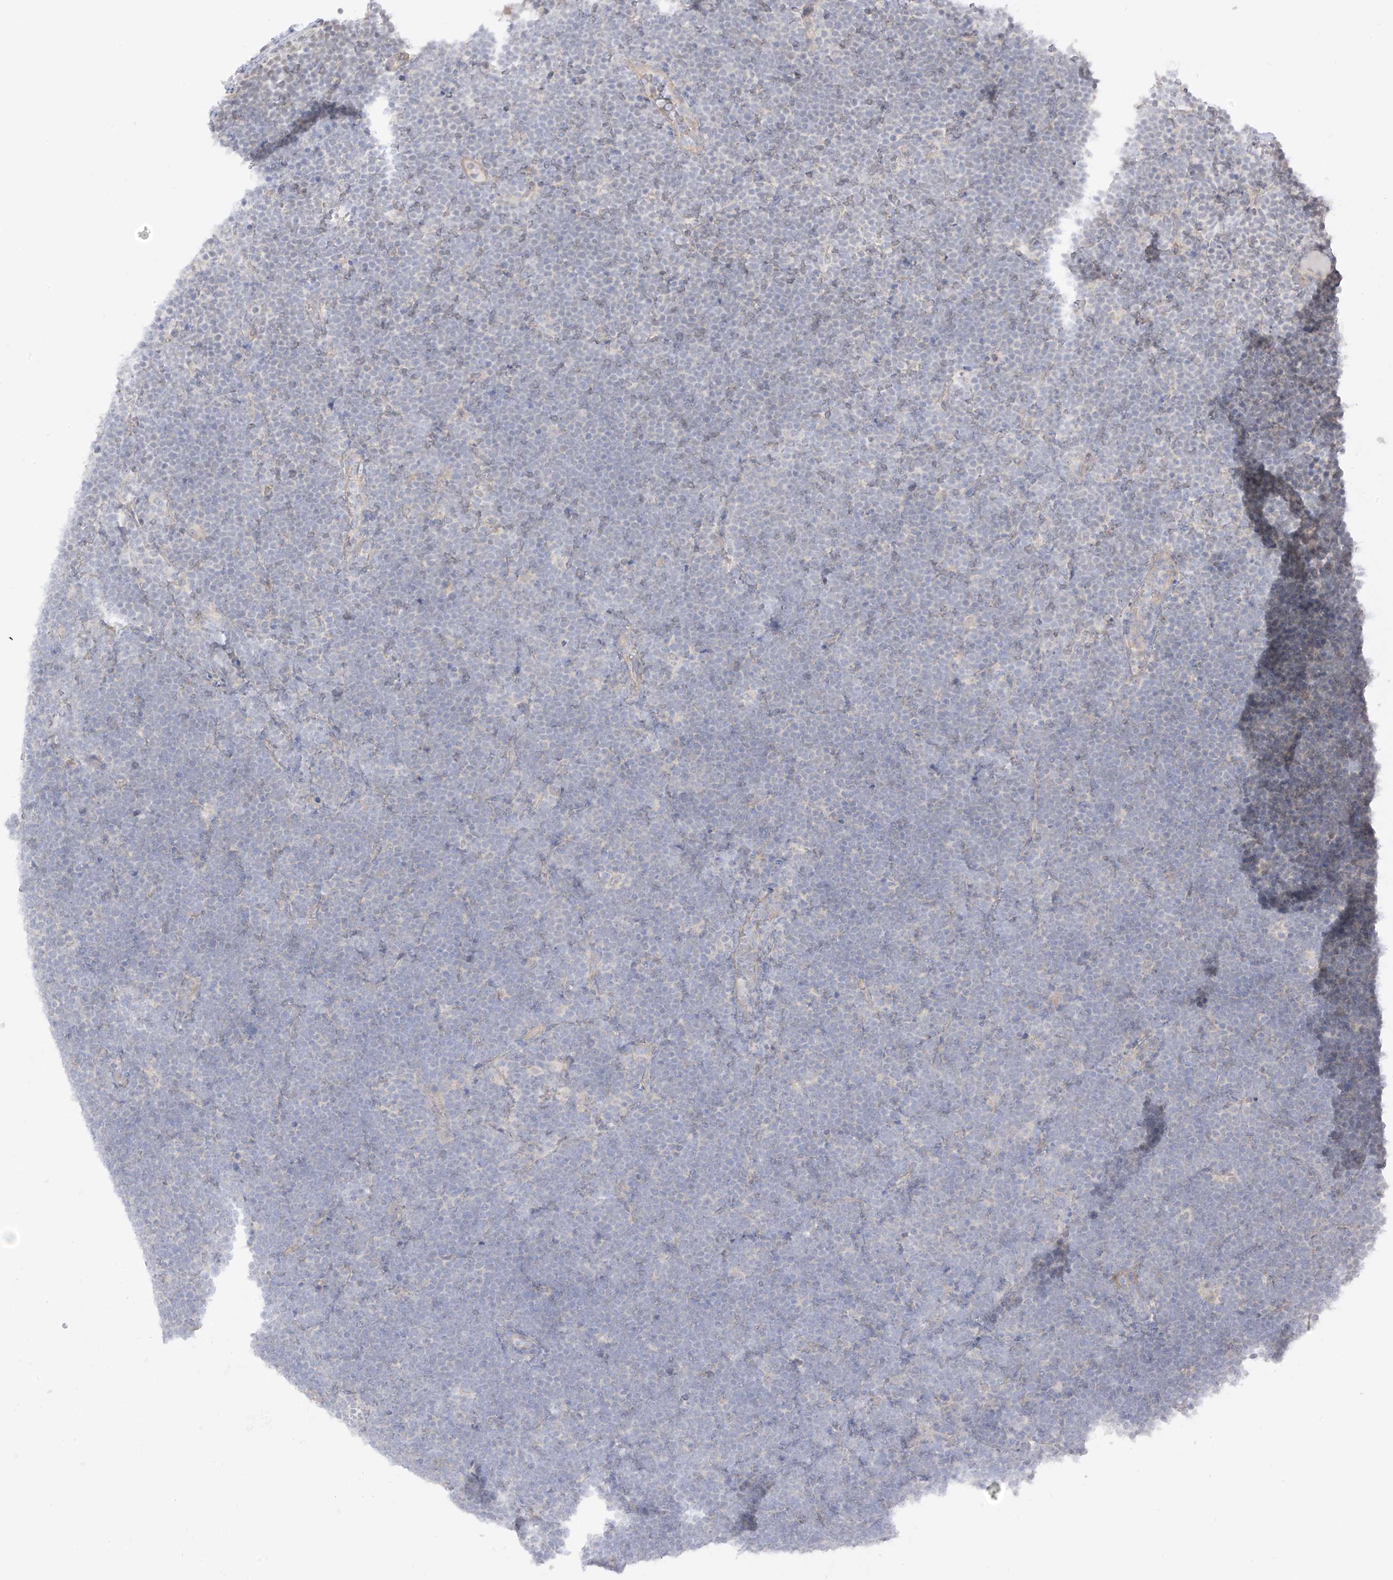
{"staining": {"intensity": "negative", "quantity": "none", "location": "none"}, "tissue": "lymphoma", "cell_type": "Tumor cells", "image_type": "cancer", "snomed": [{"axis": "morphology", "description": "Malignant lymphoma, non-Hodgkin's type, High grade"}, {"axis": "topography", "description": "Lymph node"}], "caption": "This is an immunohistochemistry (IHC) micrograph of high-grade malignant lymphoma, non-Hodgkin's type. There is no expression in tumor cells.", "gene": "EIPR1", "patient": {"sex": "male", "age": 13}}